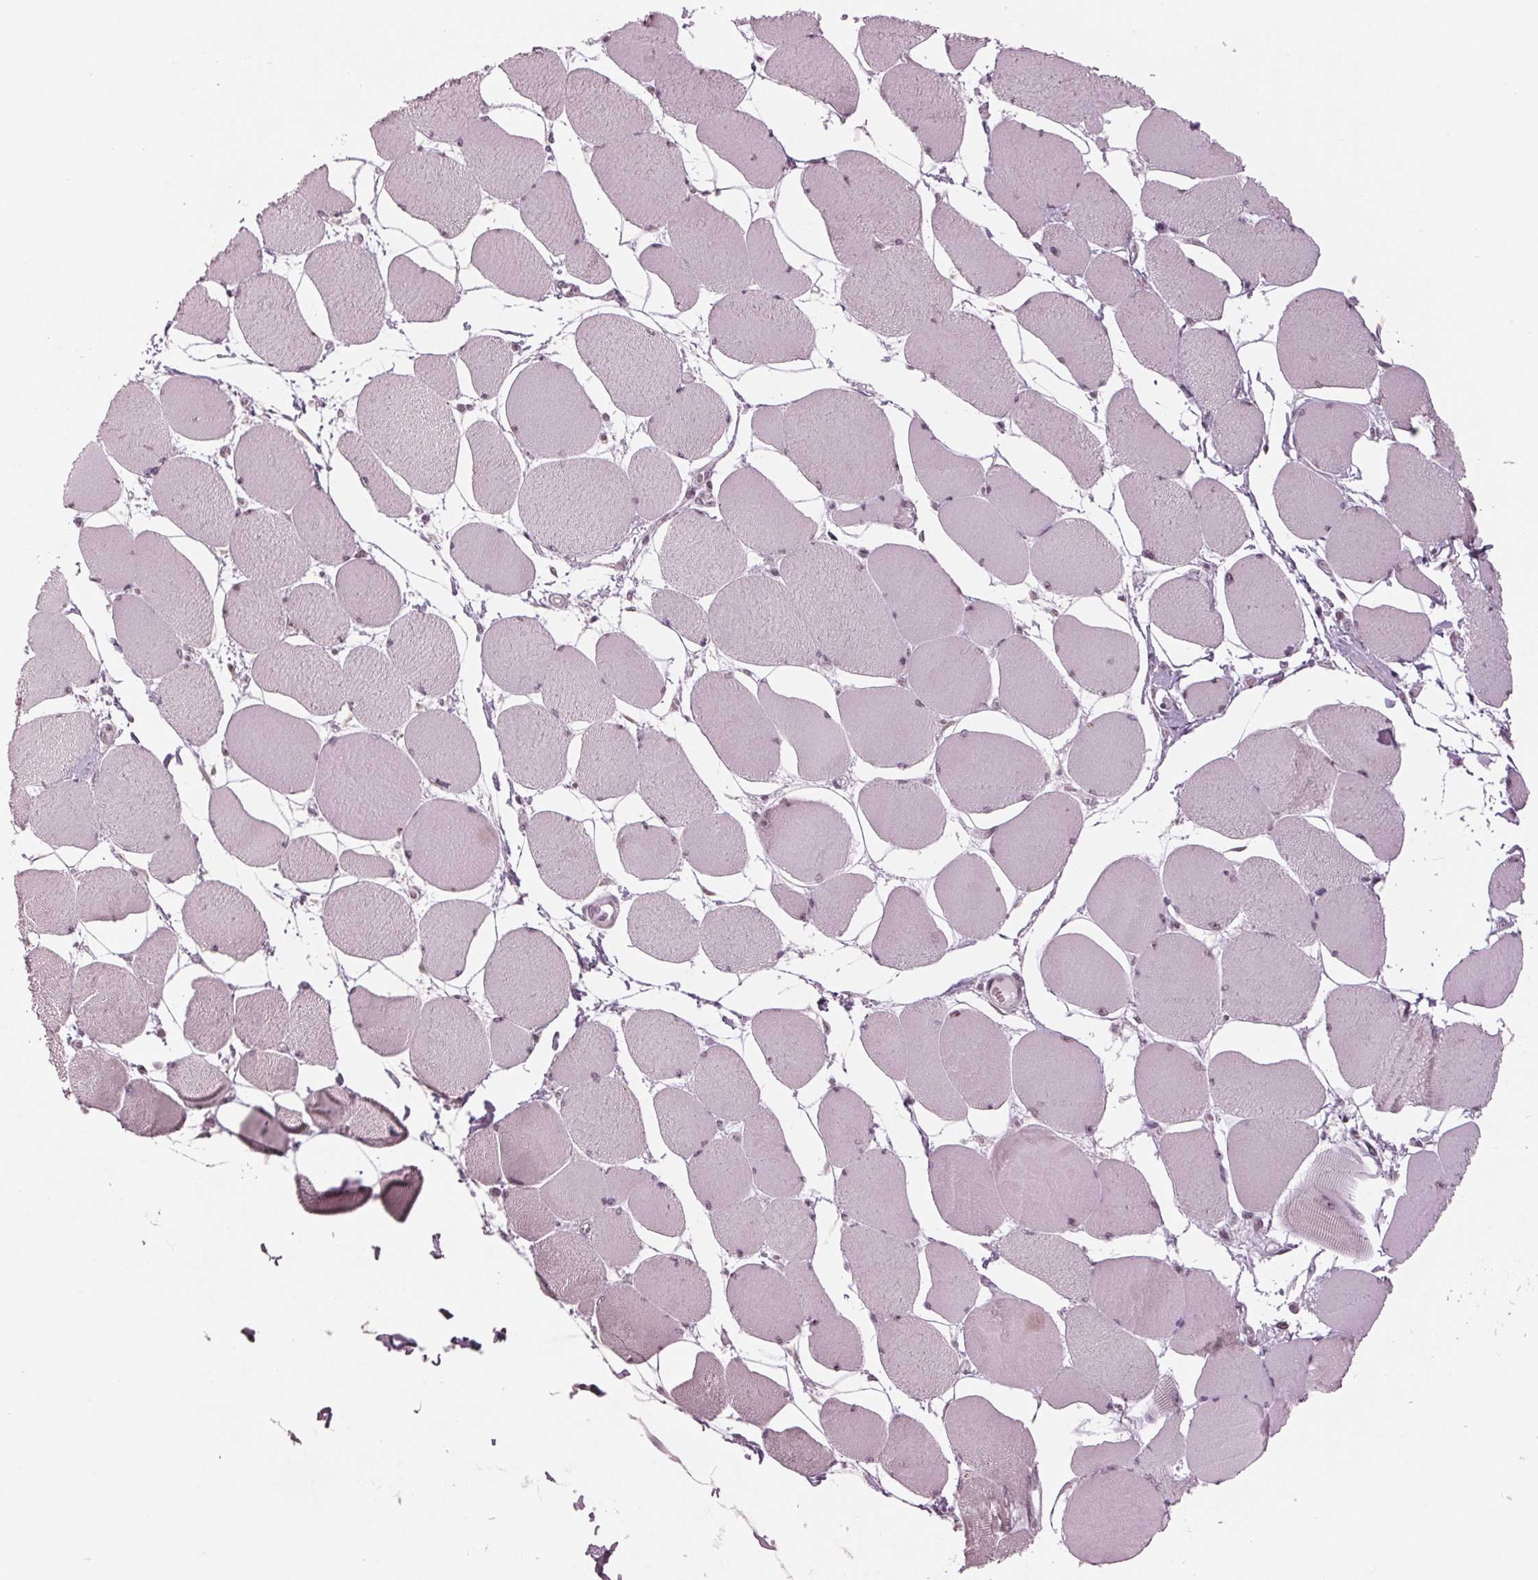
{"staining": {"intensity": "weak", "quantity": "<25%", "location": "nuclear"}, "tissue": "skeletal muscle", "cell_type": "Myocytes", "image_type": "normal", "snomed": [{"axis": "morphology", "description": "Normal tissue, NOS"}, {"axis": "topography", "description": "Skeletal muscle"}], "caption": "IHC photomicrograph of benign human skeletal muscle stained for a protein (brown), which exhibits no expression in myocytes.", "gene": "SLX4", "patient": {"sex": "female", "age": 75}}